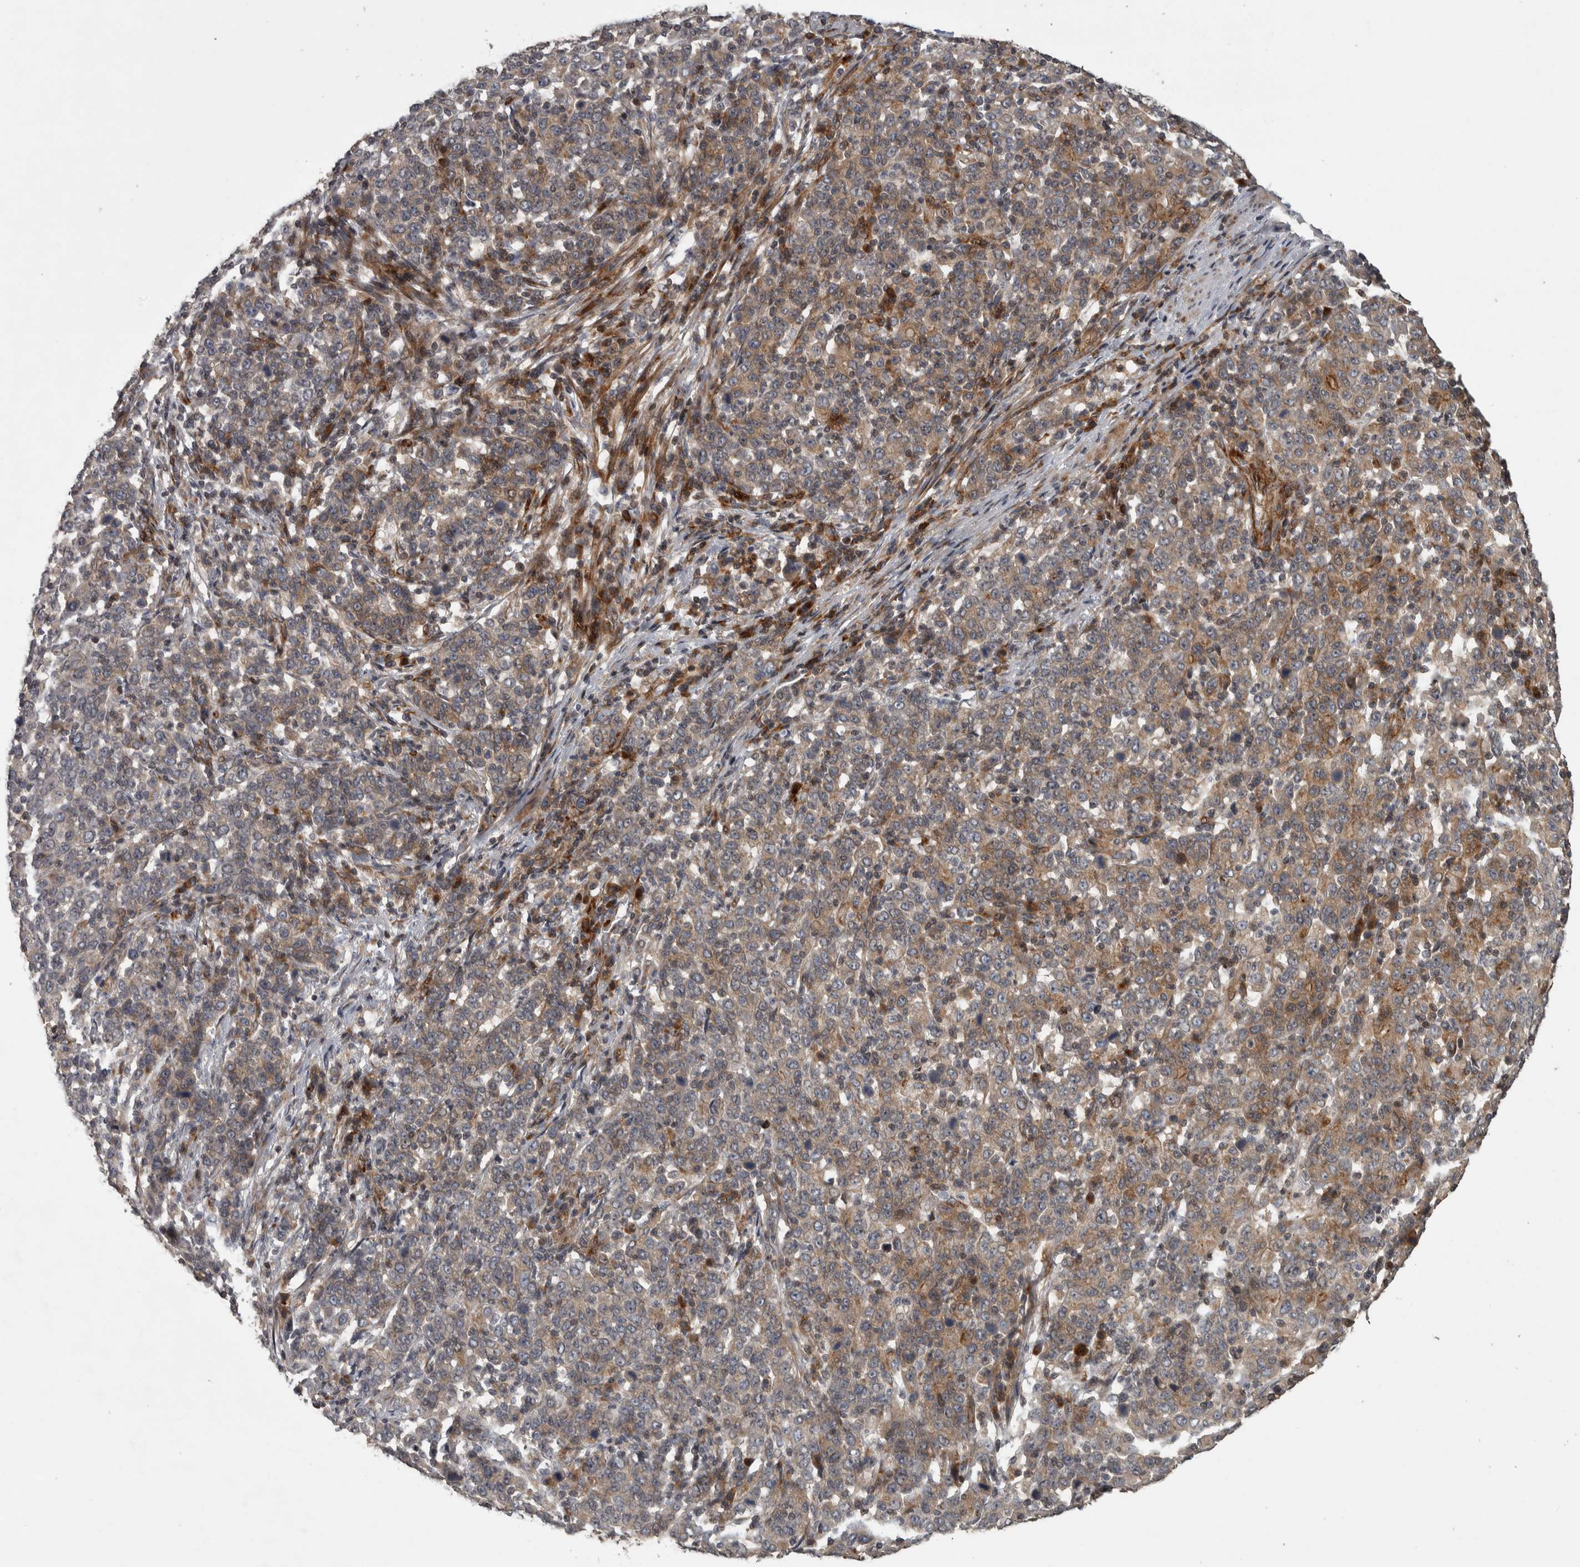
{"staining": {"intensity": "weak", "quantity": ">75%", "location": "cytoplasmic/membranous"}, "tissue": "stomach cancer", "cell_type": "Tumor cells", "image_type": "cancer", "snomed": [{"axis": "morphology", "description": "Adenocarcinoma, NOS"}, {"axis": "topography", "description": "Stomach, upper"}], "caption": "Protein analysis of adenocarcinoma (stomach) tissue reveals weak cytoplasmic/membranous staining in approximately >75% of tumor cells.", "gene": "ERAL1", "patient": {"sex": "male", "age": 69}}